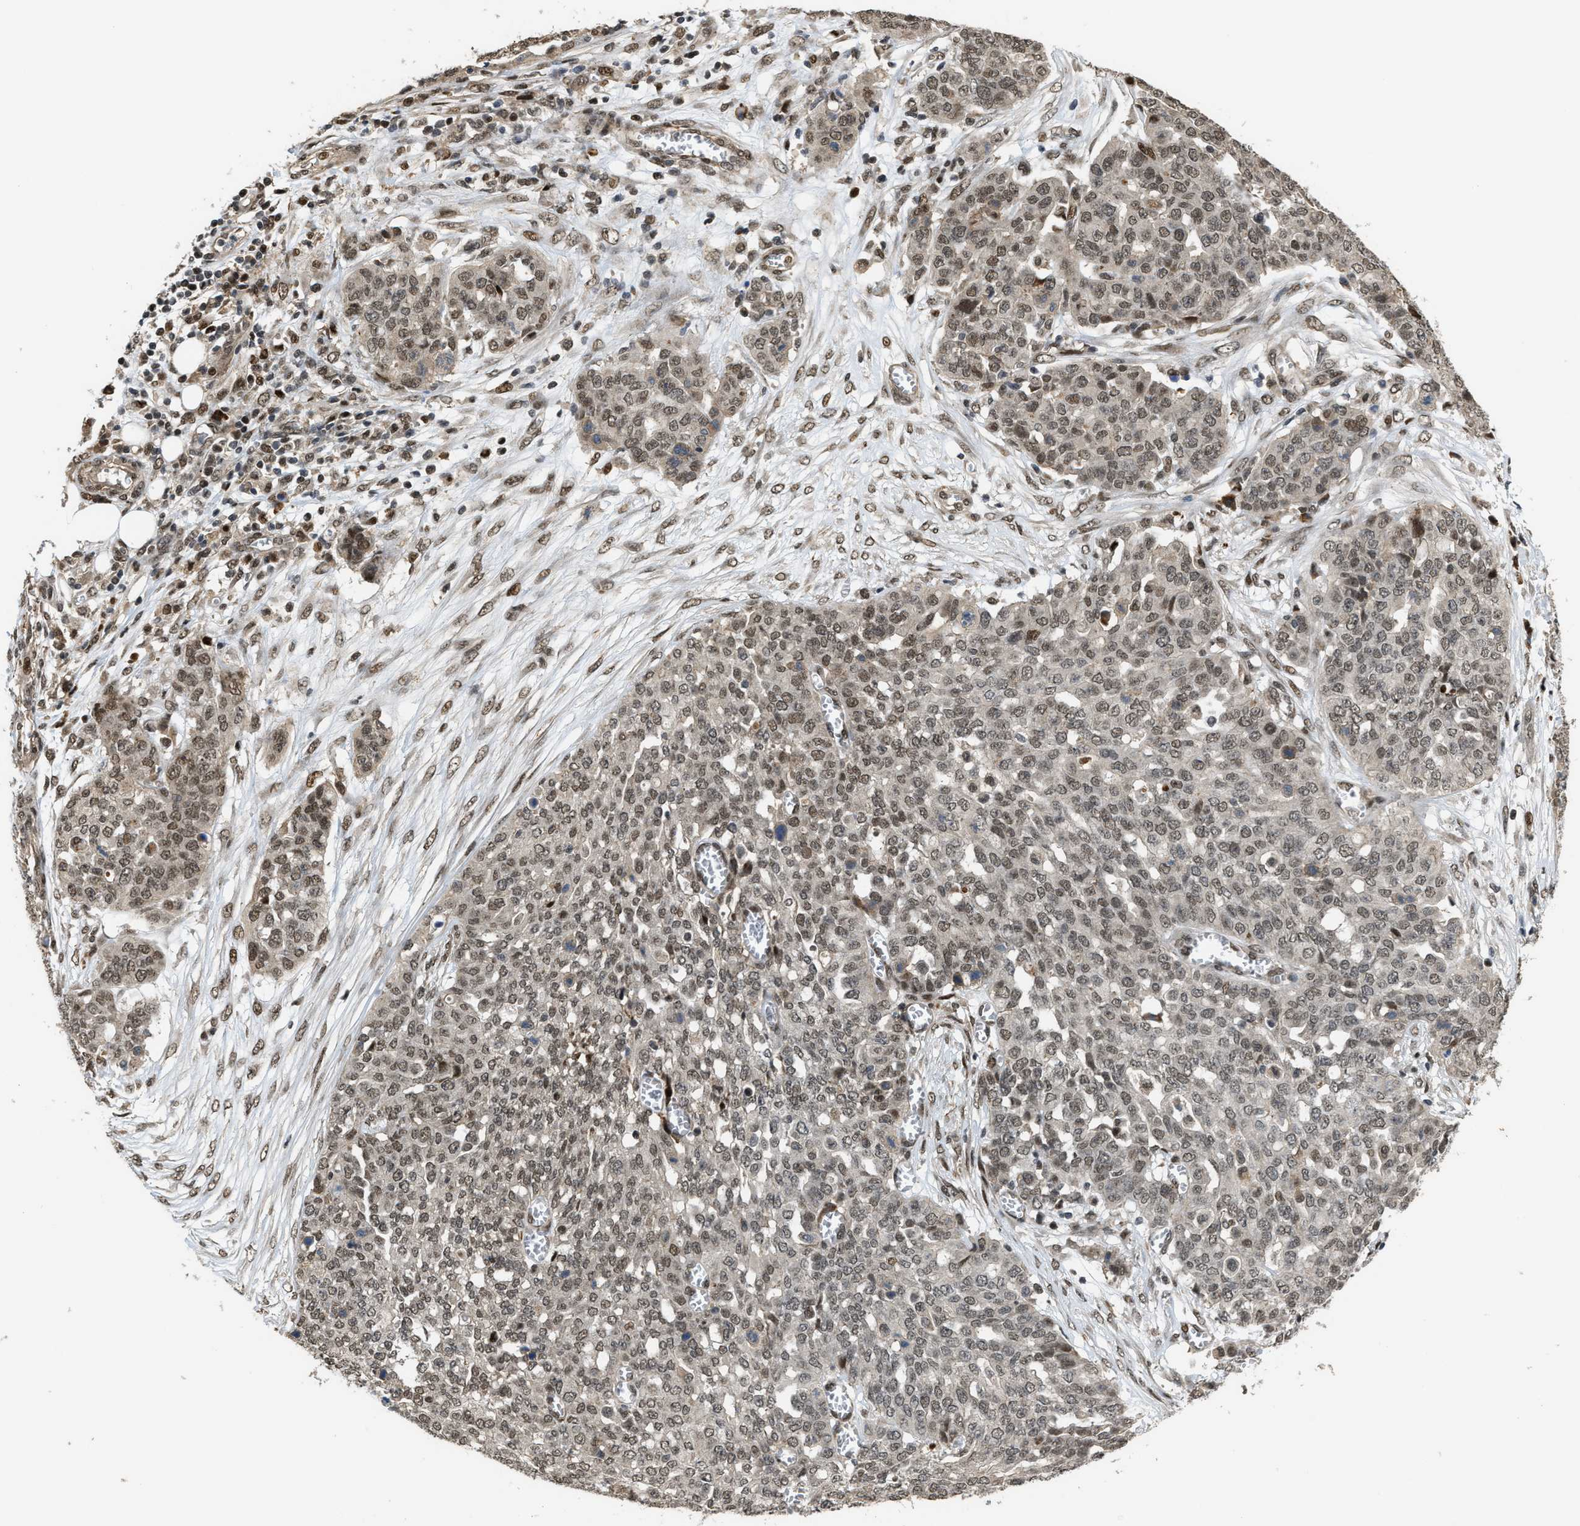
{"staining": {"intensity": "weak", "quantity": ">75%", "location": "nuclear"}, "tissue": "ovarian cancer", "cell_type": "Tumor cells", "image_type": "cancer", "snomed": [{"axis": "morphology", "description": "Cystadenocarcinoma, serous, NOS"}, {"axis": "topography", "description": "Soft tissue"}, {"axis": "topography", "description": "Ovary"}], "caption": "A brown stain labels weak nuclear positivity of a protein in human ovarian cancer (serous cystadenocarcinoma) tumor cells.", "gene": "SERTAD2", "patient": {"sex": "female", "age": 57}}